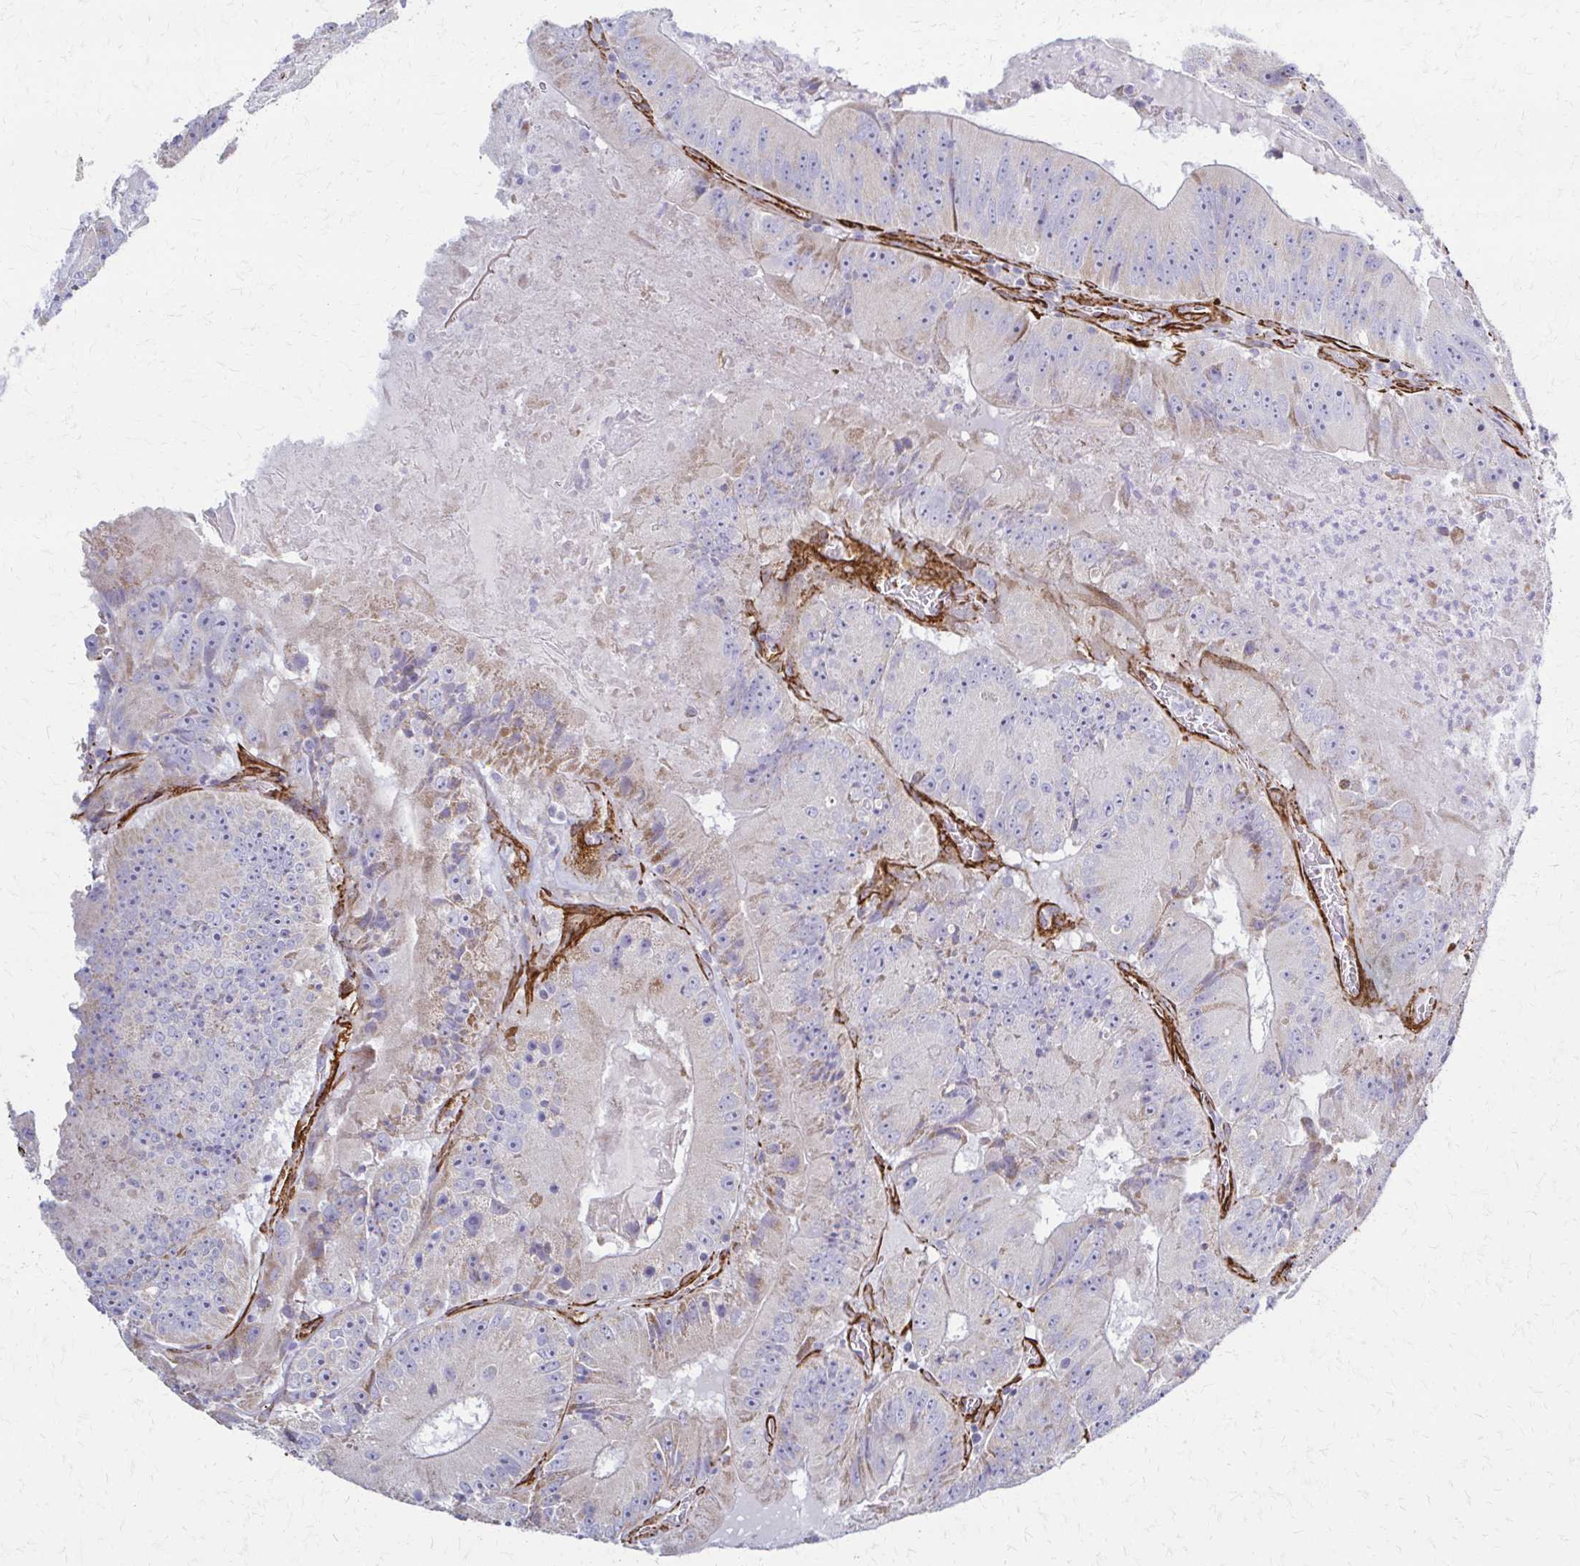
{"staining": {"intensity": "weak", "quantity": "<25%", "location": "cytoplasmic/membranous"}, "tissue": "colorectal cancer", "cell_type": "Tumor cells", "image_type": "cancer", "snomed": [{"axis": "morphology", "description": "Adenocarcinoma, NOS"}, {"axis": "topography", "description": "Colon"}], "caption": "Micrograph shows no significant protein positivity in tumor cells of colorectal cancer.", "gene": "TIMMDC1", "patient": {"sex": "female", "age": 86}}